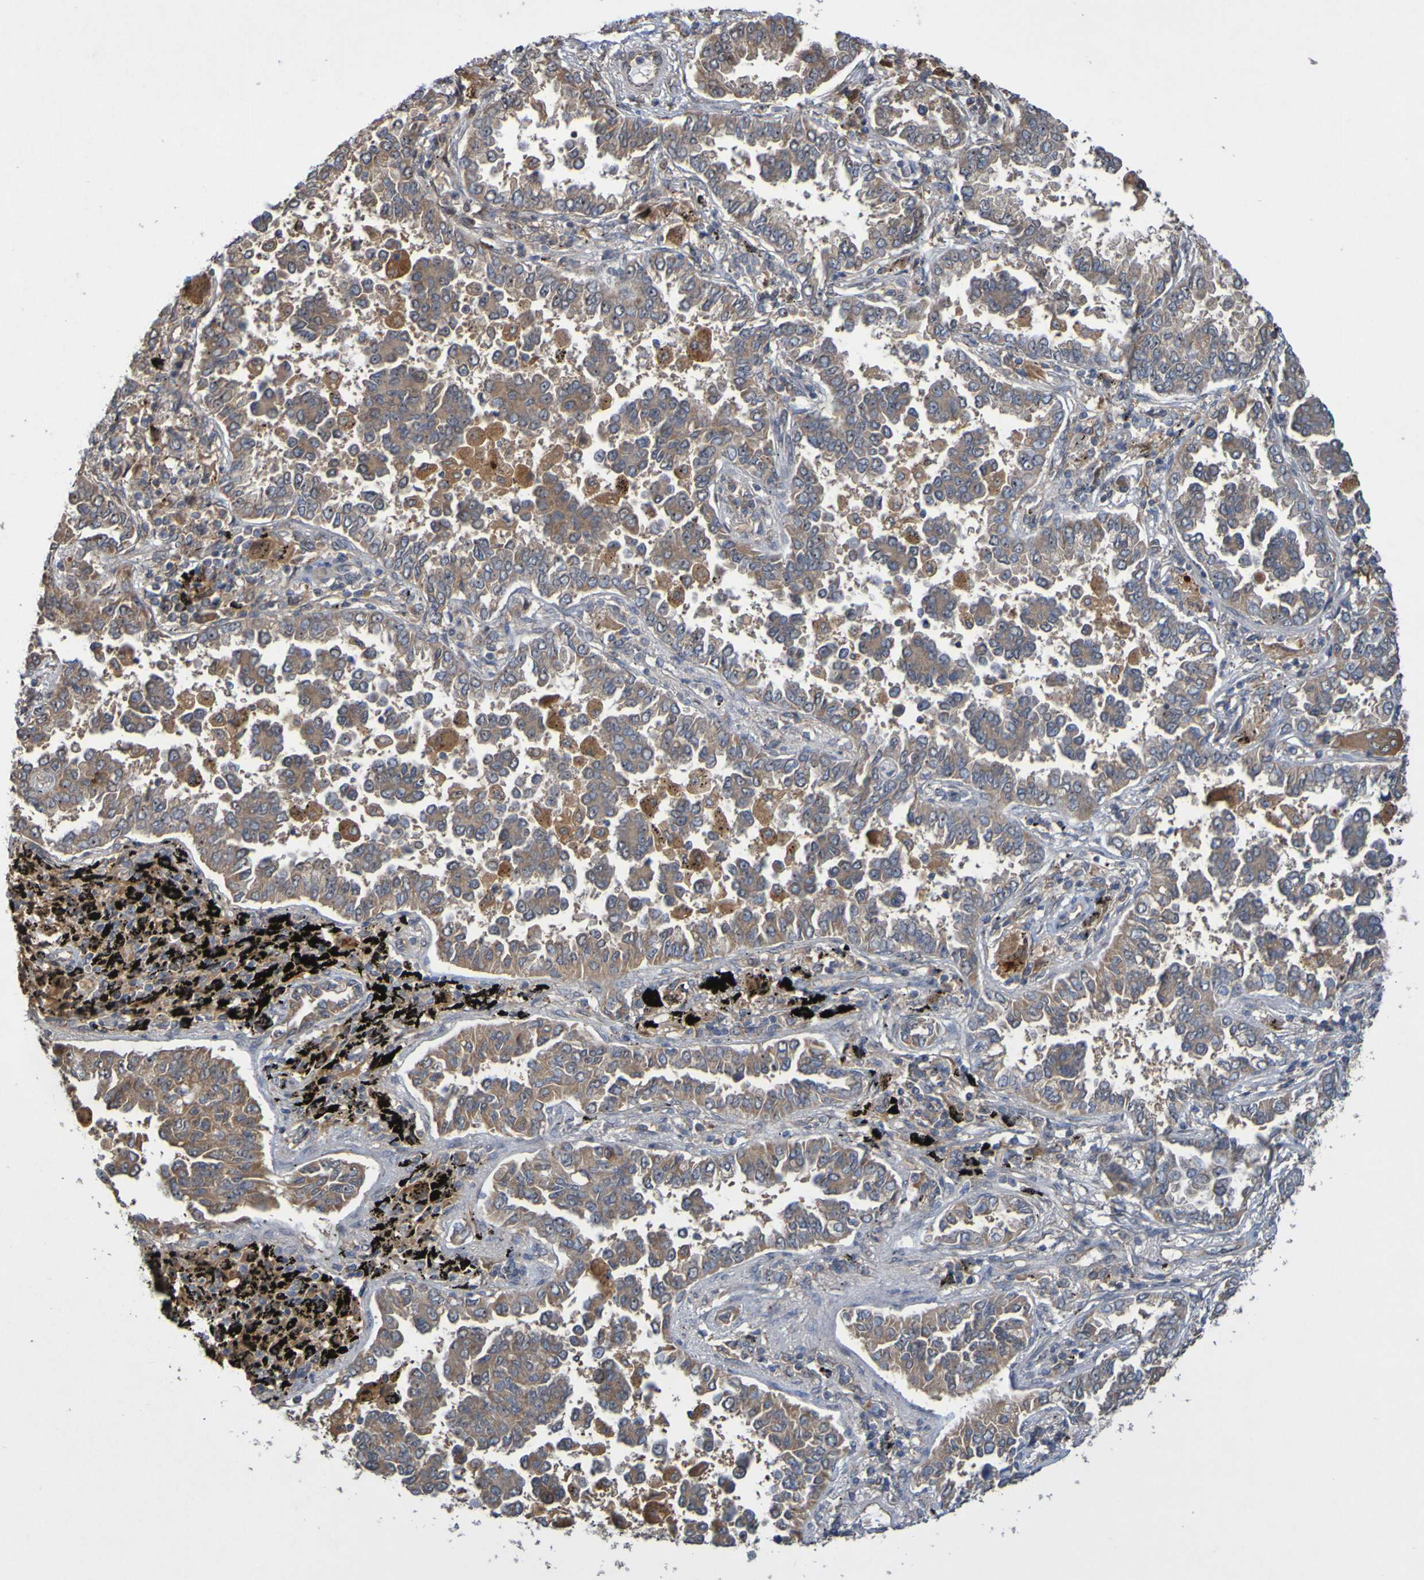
{"staining": {"intensity": "weak", "quantity": ">75%", "location": "cytoplasmic/membranous"}, "tissue": "lung cancer", "cell_type": "Tumor cells", "image_type": "cancer", "snomed": [{"axis": "morphology", "description": "Normal tissue, NOS"}, {"axis": "morphology", "description": "Adenocarcinoma, NOS"}, {"axis": "topography", "description": "Lung"}], "caption": "Weak cytoplasmic/membranous protein positivity is seen in approximately >75% of tumor cells in lung cancer. (DAB IHC with brightfield microscopy, high magnification).", "gene": "TMBIM1", "patient": {"sex": "male", "age": 59}}